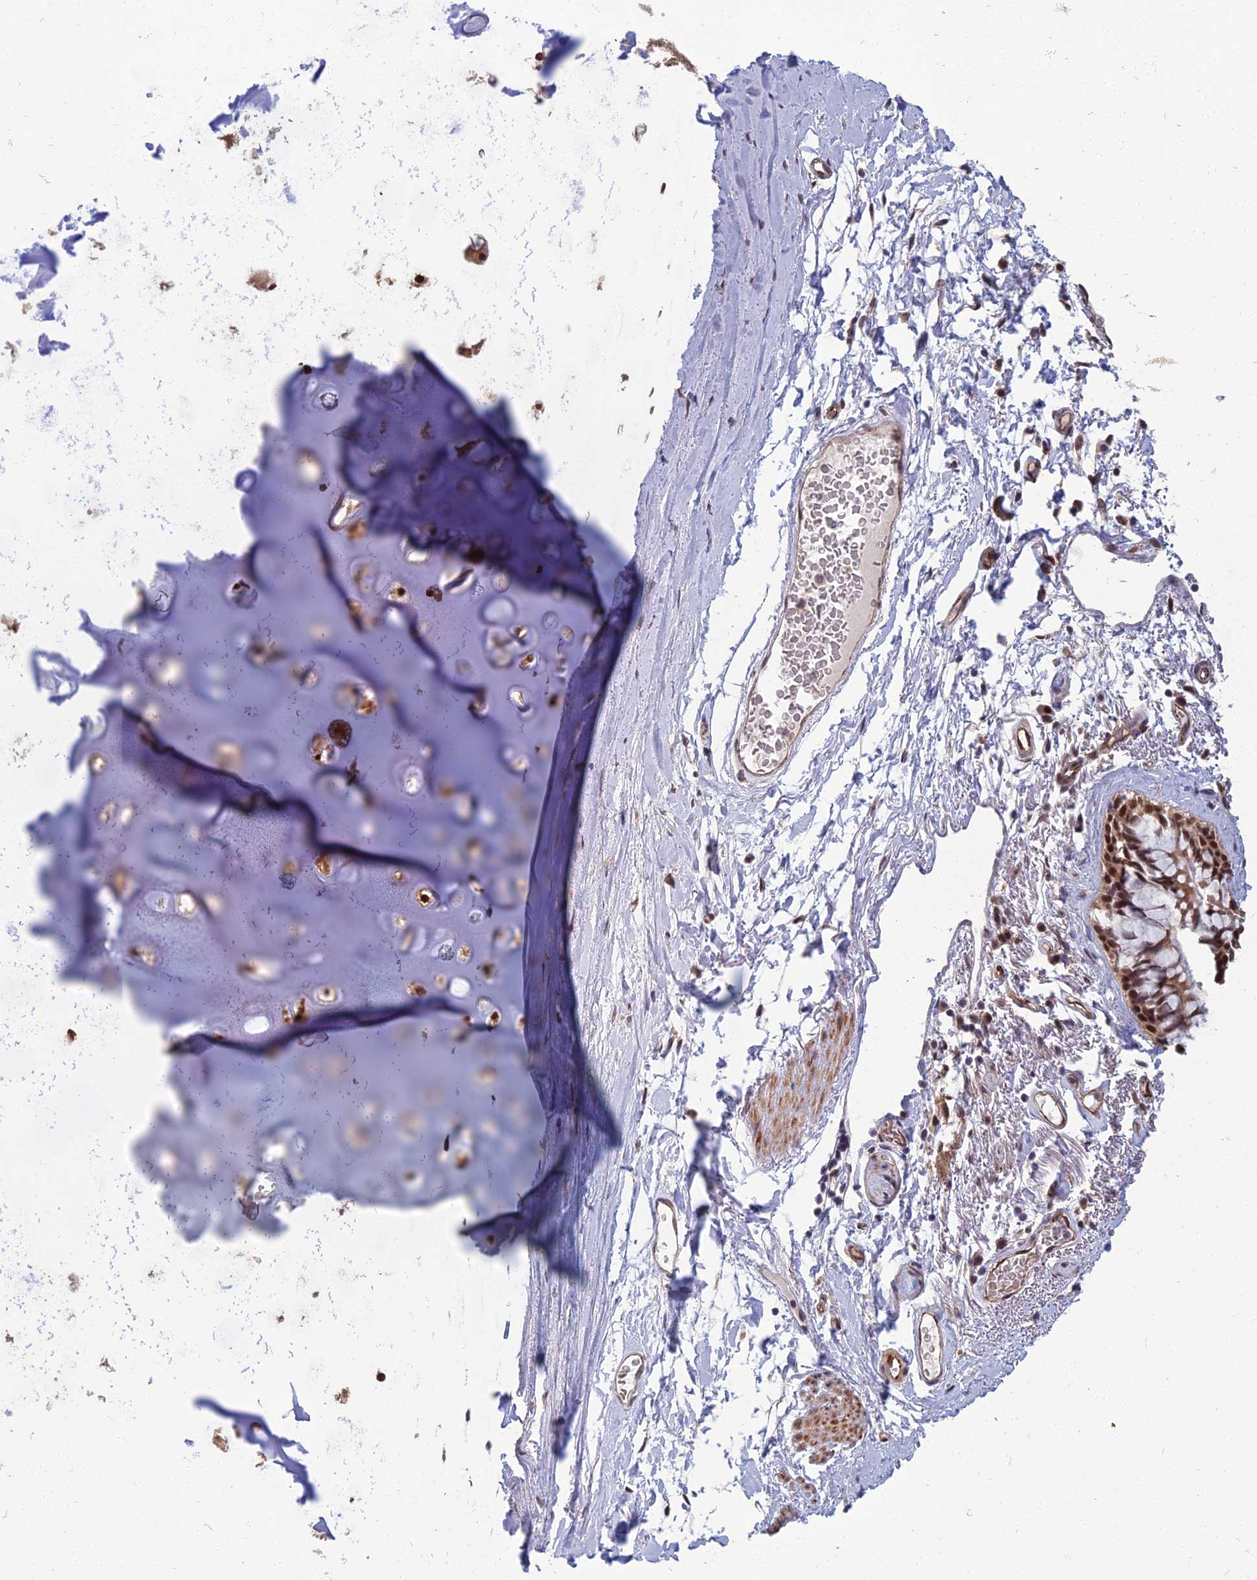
{"staining": {"intensity": "moderate", "quantity": "25%-75%", "location": "cytoplasmic/membranous,nuclear"}, "tissue": "adipose tissue", "cell_type": "Adipocytes", "image_type": "normal", "snomed": [{"axis": "morphology", "description": "Normal tissue, NOS"}, {"axis": "topography", "description": "Lymph node"}, {"axis": "topography", "description": "Bronchus"}], "caption": "IHC photomicrograph of normal adipose tissue: adipose tissue stained using immunohistochemistry (IHC) exhibits medium levels of moderate protein expression localized specifically in the cytoplasmic/membranous,nuclear of adipocytes, appearing as a cytoplasmic/membranous,nuclear brown color.", "gene": "NR4A3", "patient": {"sex": "male", "age": 63}}